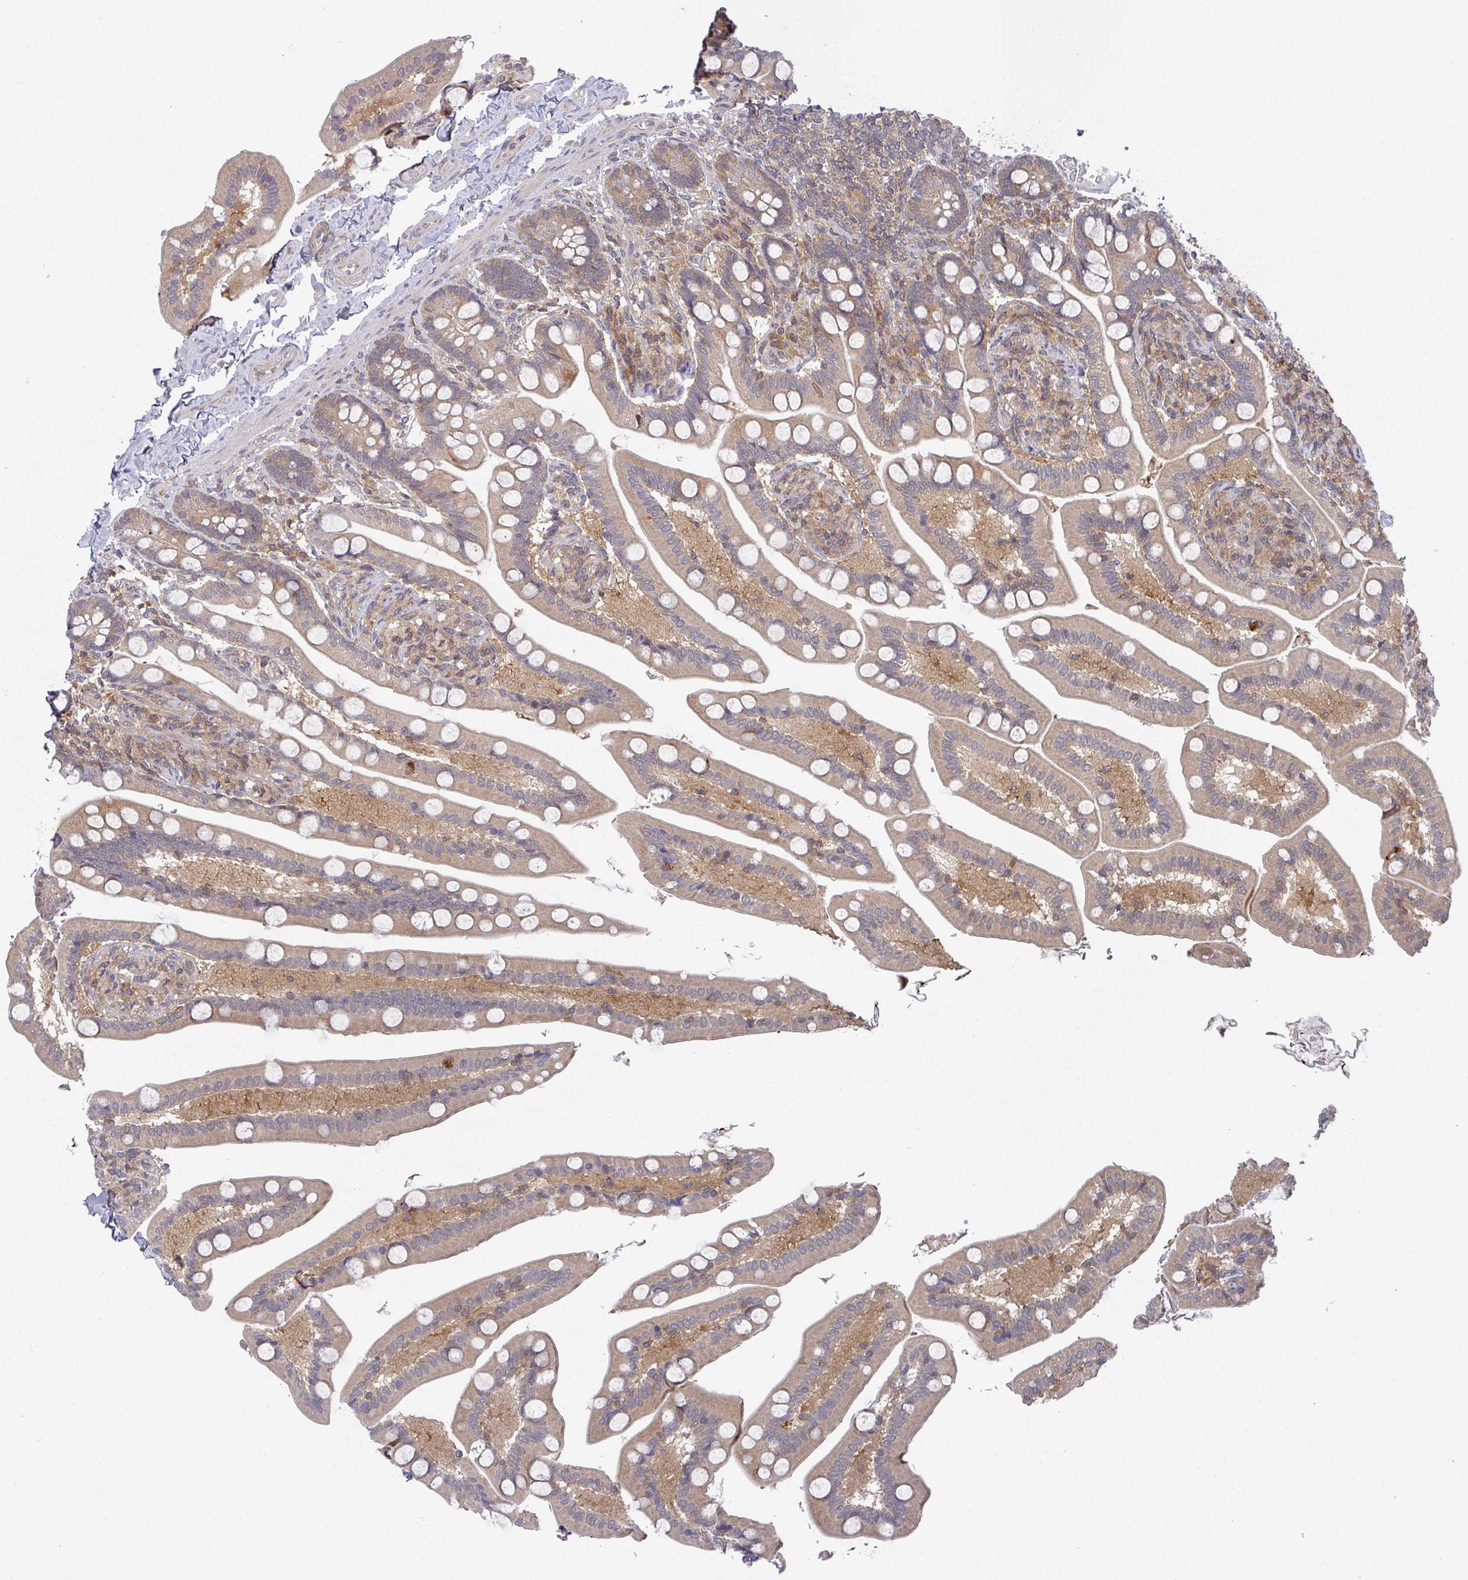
{"staining": {"intensity": "weak", "quantity": ">75%", "location": "cytoplasmic/membranous"}, "tissue": "small intestine", "cell_type": "Glandular cells", "image_type": "normal", "snomed": [{"axis": "morphology", "description": "Normal tissue, NOS"}, {"axis": "topography", "description": "Small intestine"}], "caption": "The photomicrograph exhibits a brown stain indicating the presence of a protein in the cytoplasmic/membranous of glandular cells in small intestine. (Stains: DAB (3,3'-diaminobenzidine) in brown, nuclei in blue, Microscopy: brightfield microscopy at high magnification).", "gene": "GOLGA7B", "patient": {"sex": "female", "age": 64}}